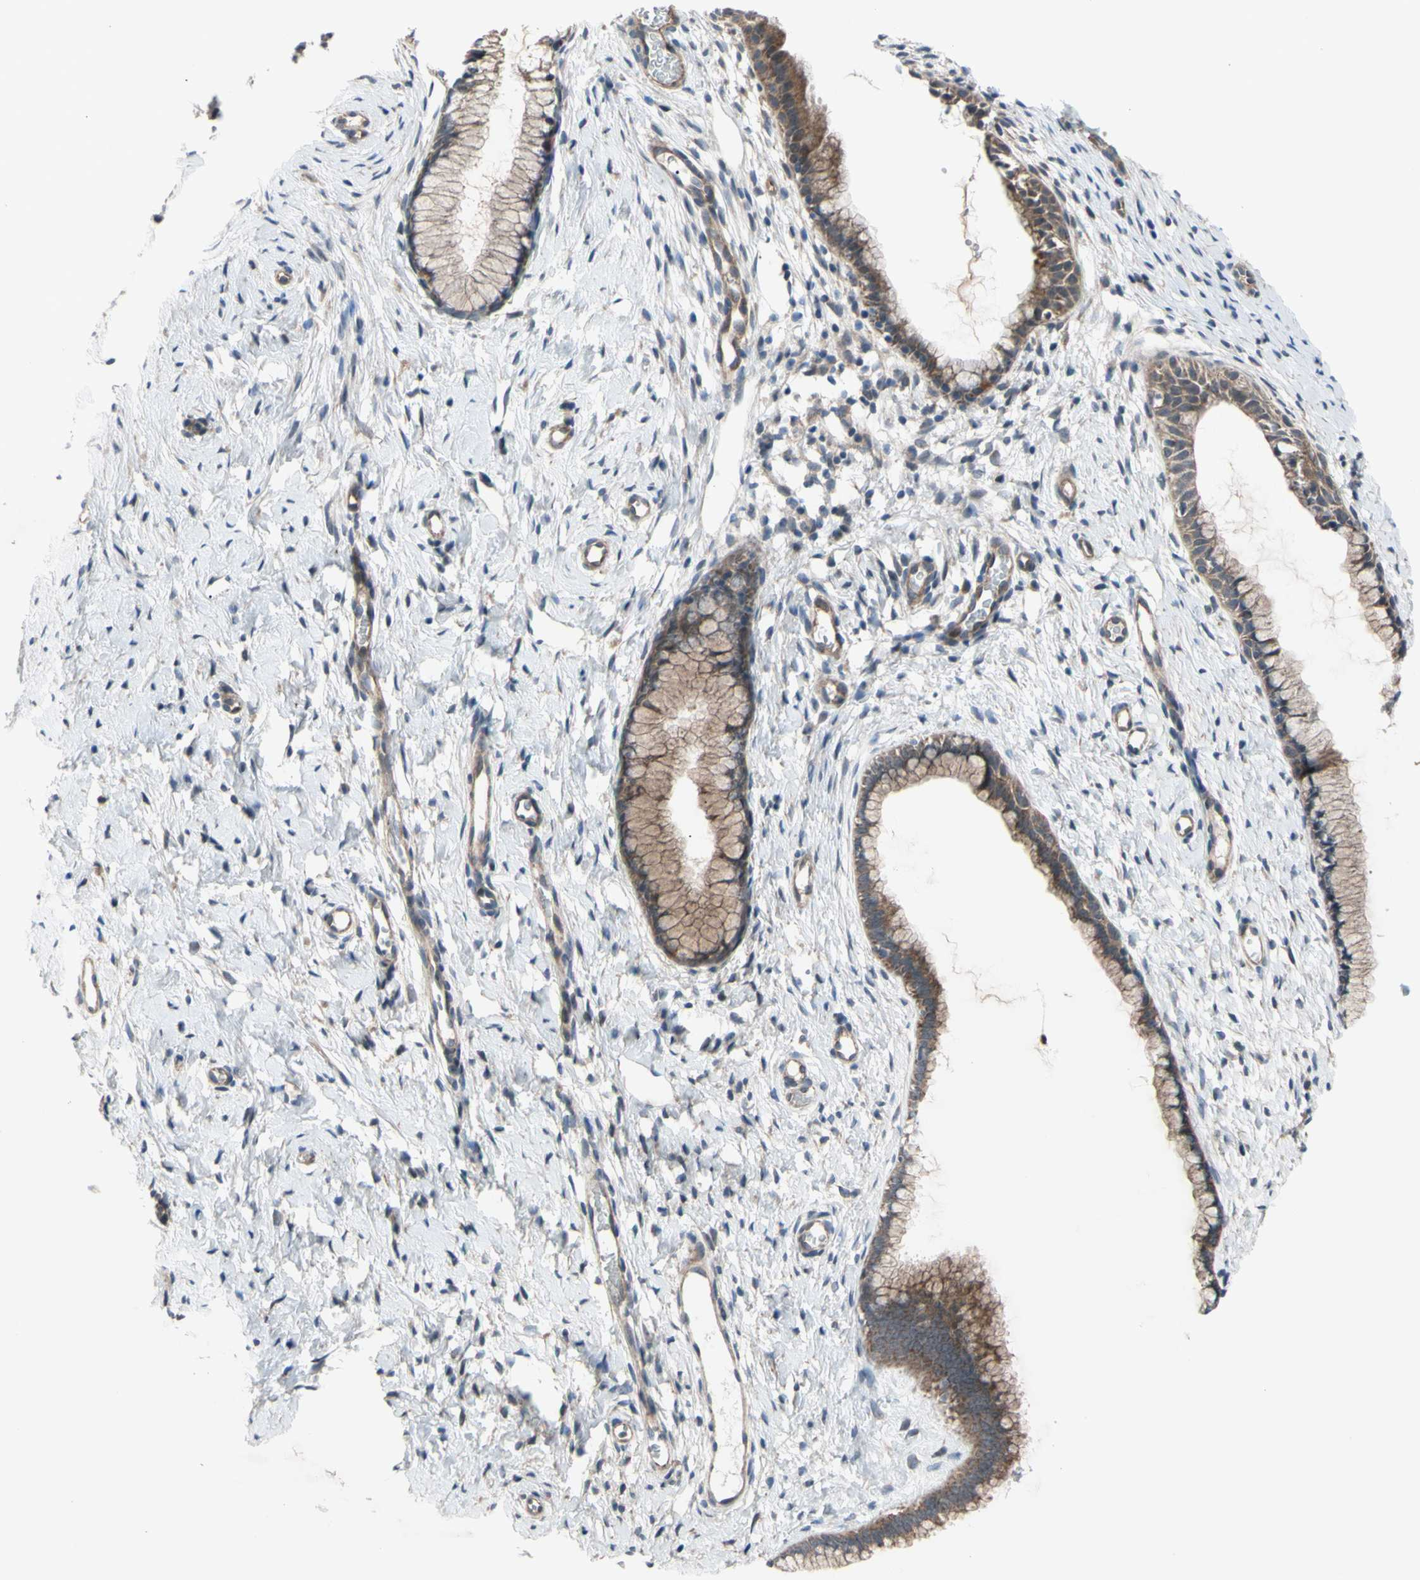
{"staining": {"intensity": "moderate", "quantity": ">75%", "location": "cytoplasmic/membranous"}, "tissue": "cervix", "cell_type": "Glandular cells", "image_type": "normal", "snomed": [{"axis": "morphology", "description": "Normal tissue, NOS"}, {"axis": "topography", "description": "Cervix"}], "caption": "Immunohistochemical staining of normal human cervix reveals >75% levels of moderate cytoplasmic/membranous protein expression in about >75% of glandular cells. (Brightfield microscopy of DAB IHC at high magnification).", "gene": "SVIL", "patient": {"sex": "female", "age": 65}}